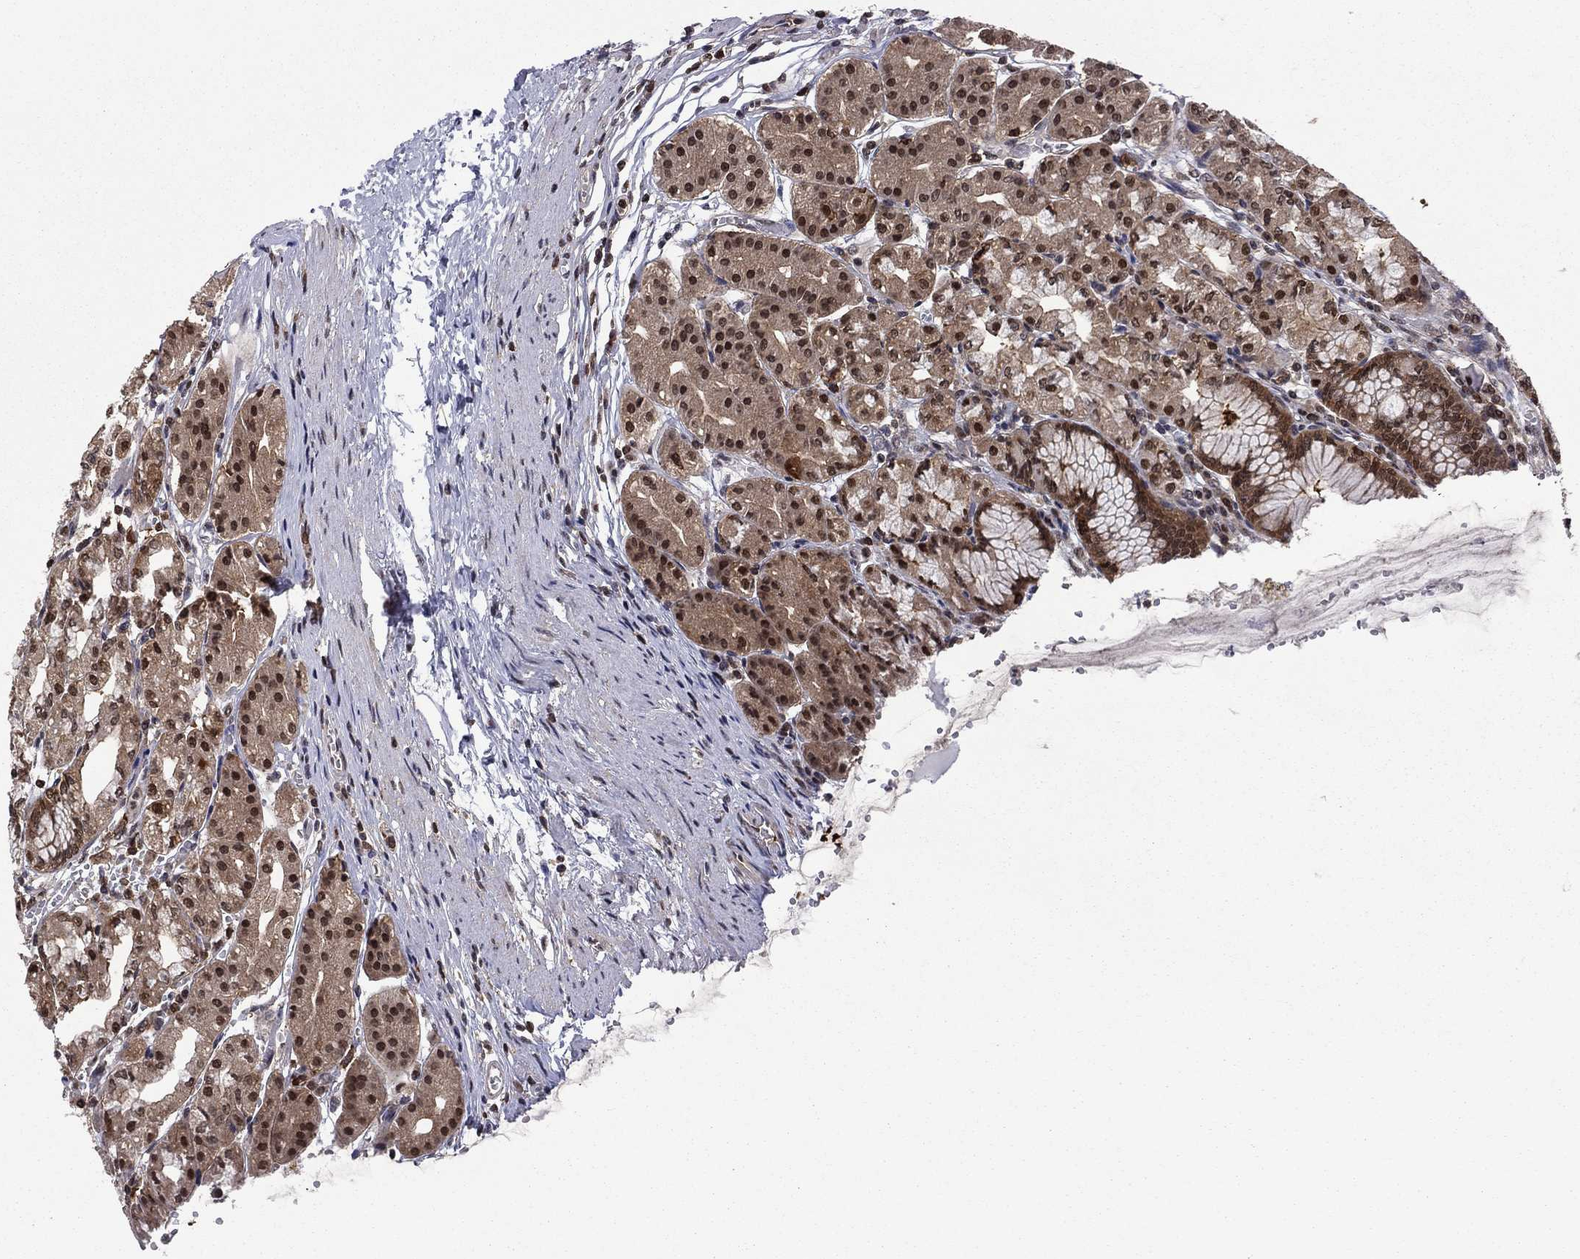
{"staining": {"intensity": "moderate", "quantity": ">75%", "location": "cytoplasmic/membranous,nuclear"}, "tissue": "stomach", "cell_type": "Glandular cells", "image_type": "normal", "snomed": [{"axis": "morphology", "description": "Normal tissue, NOS"}, {"axis": "topography", "description": "Skeletal muscle"}, {"axis": "topography", "description": "Stomach"}], "caption": "Glandular cells show medium levels of moderate cytoplasmic/membranous,nuclear positivity in approximately >75% of cells in unremarkable stomach.", "gene": "PSMD2", "patient": {"sex": "female", "age": 57}}